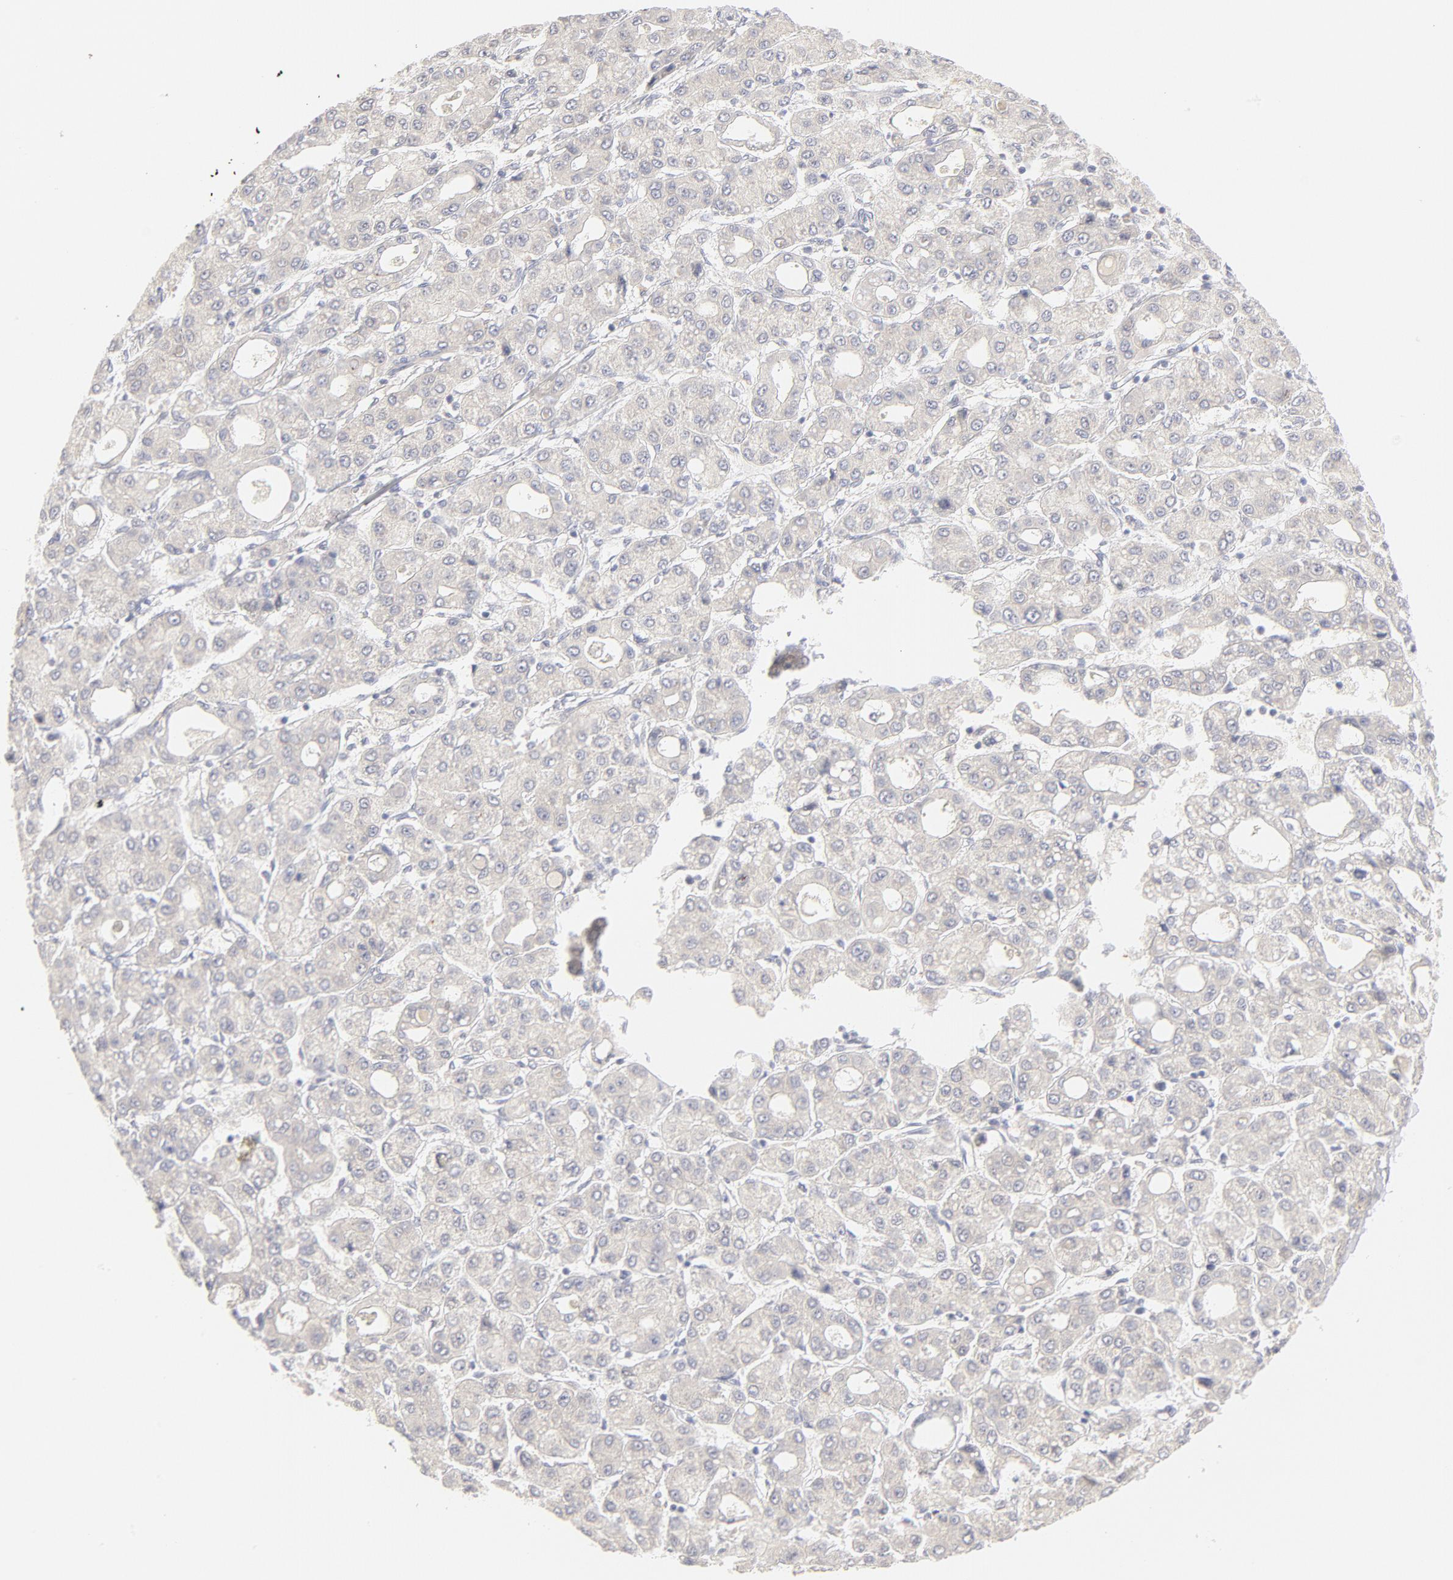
{"staining": {"intensity": "negative", "quantity": "none", "location": "none"}, "tissue": "liver cancer", "cell_type": "Tumor cells", "image_type": "cancer", "snomed": [{"axis": "morphology", "description": "Carcinoma, Hepatocellular, NOS"}, {"axis": "topography", "description": "Liver"}], "caption": "There is no significant expression in tumor cells of liver cancer.", "gene": "NKX2-2", "patient": {"sex": "male", "age": 69}}